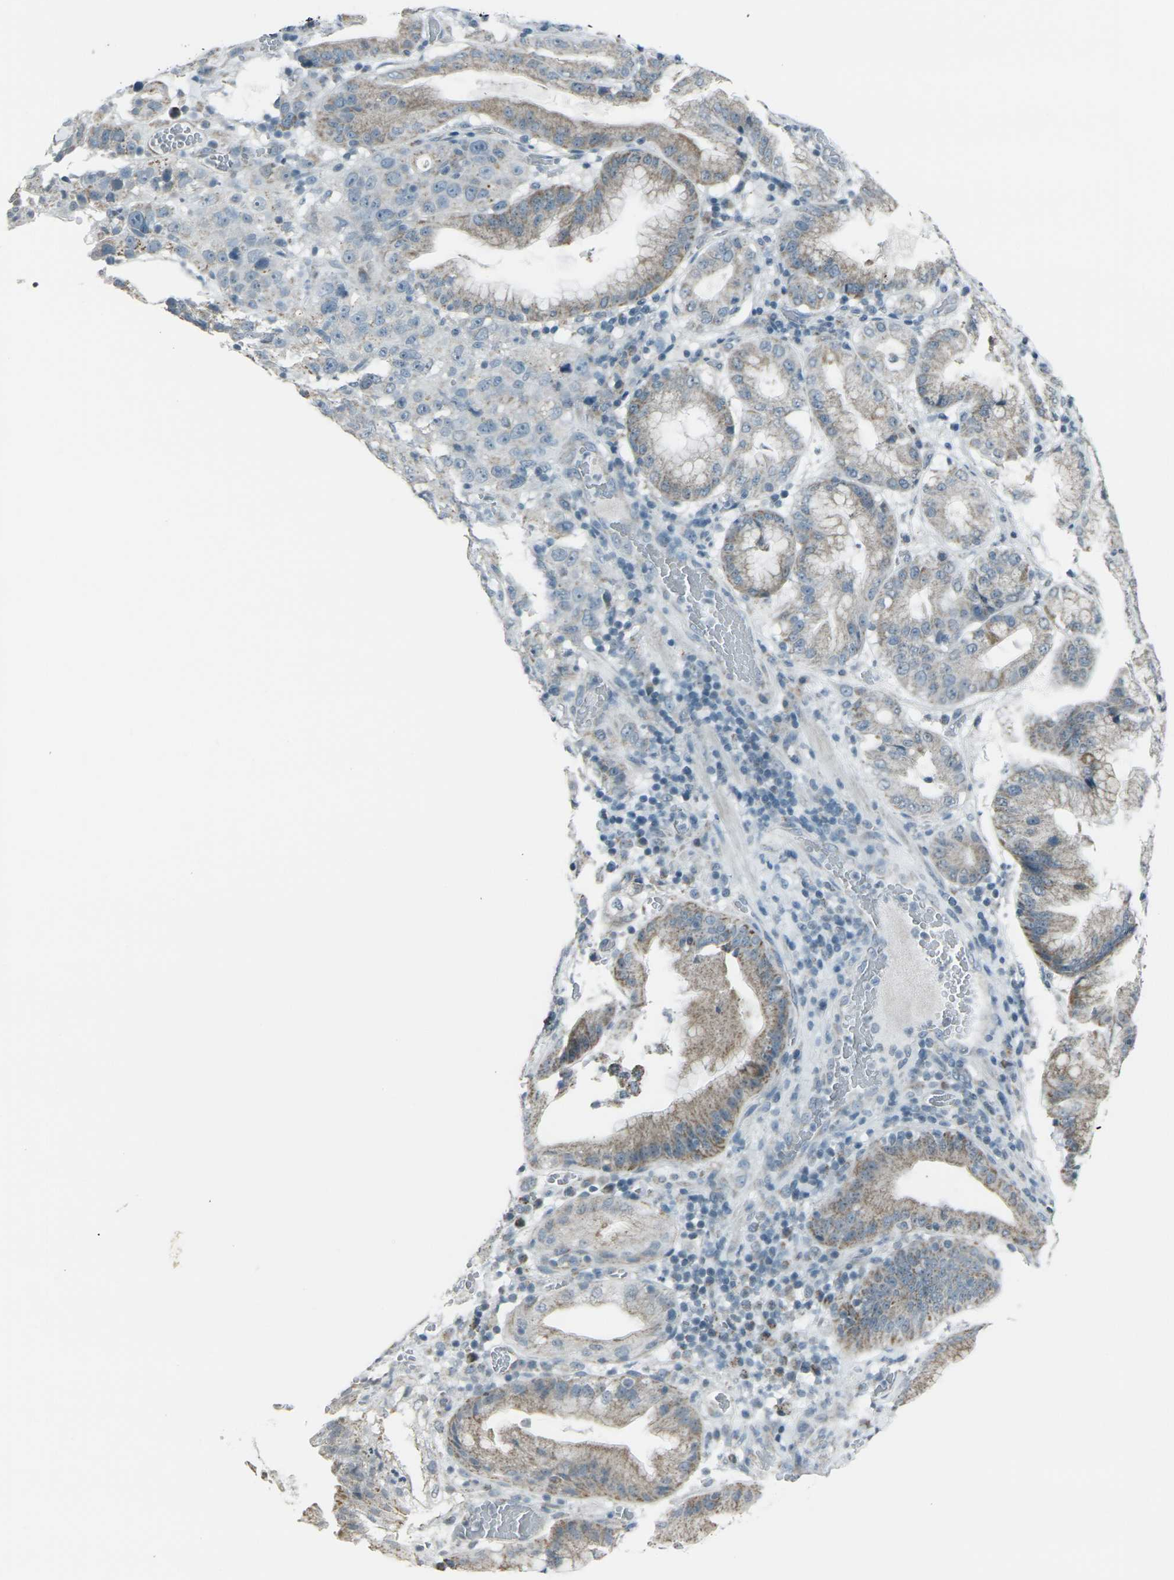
{"staining": {"intensity": "moderate", "quantity": ">75%", "location": "cytoplasmic/membranous"}, "tissue": "stomach cancer", "cell_type": "Tumor cells", "image_type": "cancer", "snomed": [{"axis": "morphology", "description": "Normal tissue, NOS"}, {"axis": "morphology", "description": "Adenocarcinoma, NOS"}, {"axis": "topography", "description": "Stomach"}], "caption": "About >75% of tumor cells in adenocarcinoma (stomach) show moderate cytoplasmic/membranous protein positivity as visualized by brown immunohistochemical staining.", "gene": "H2BC1", "patient": {"sex": "male", "age": 48}}